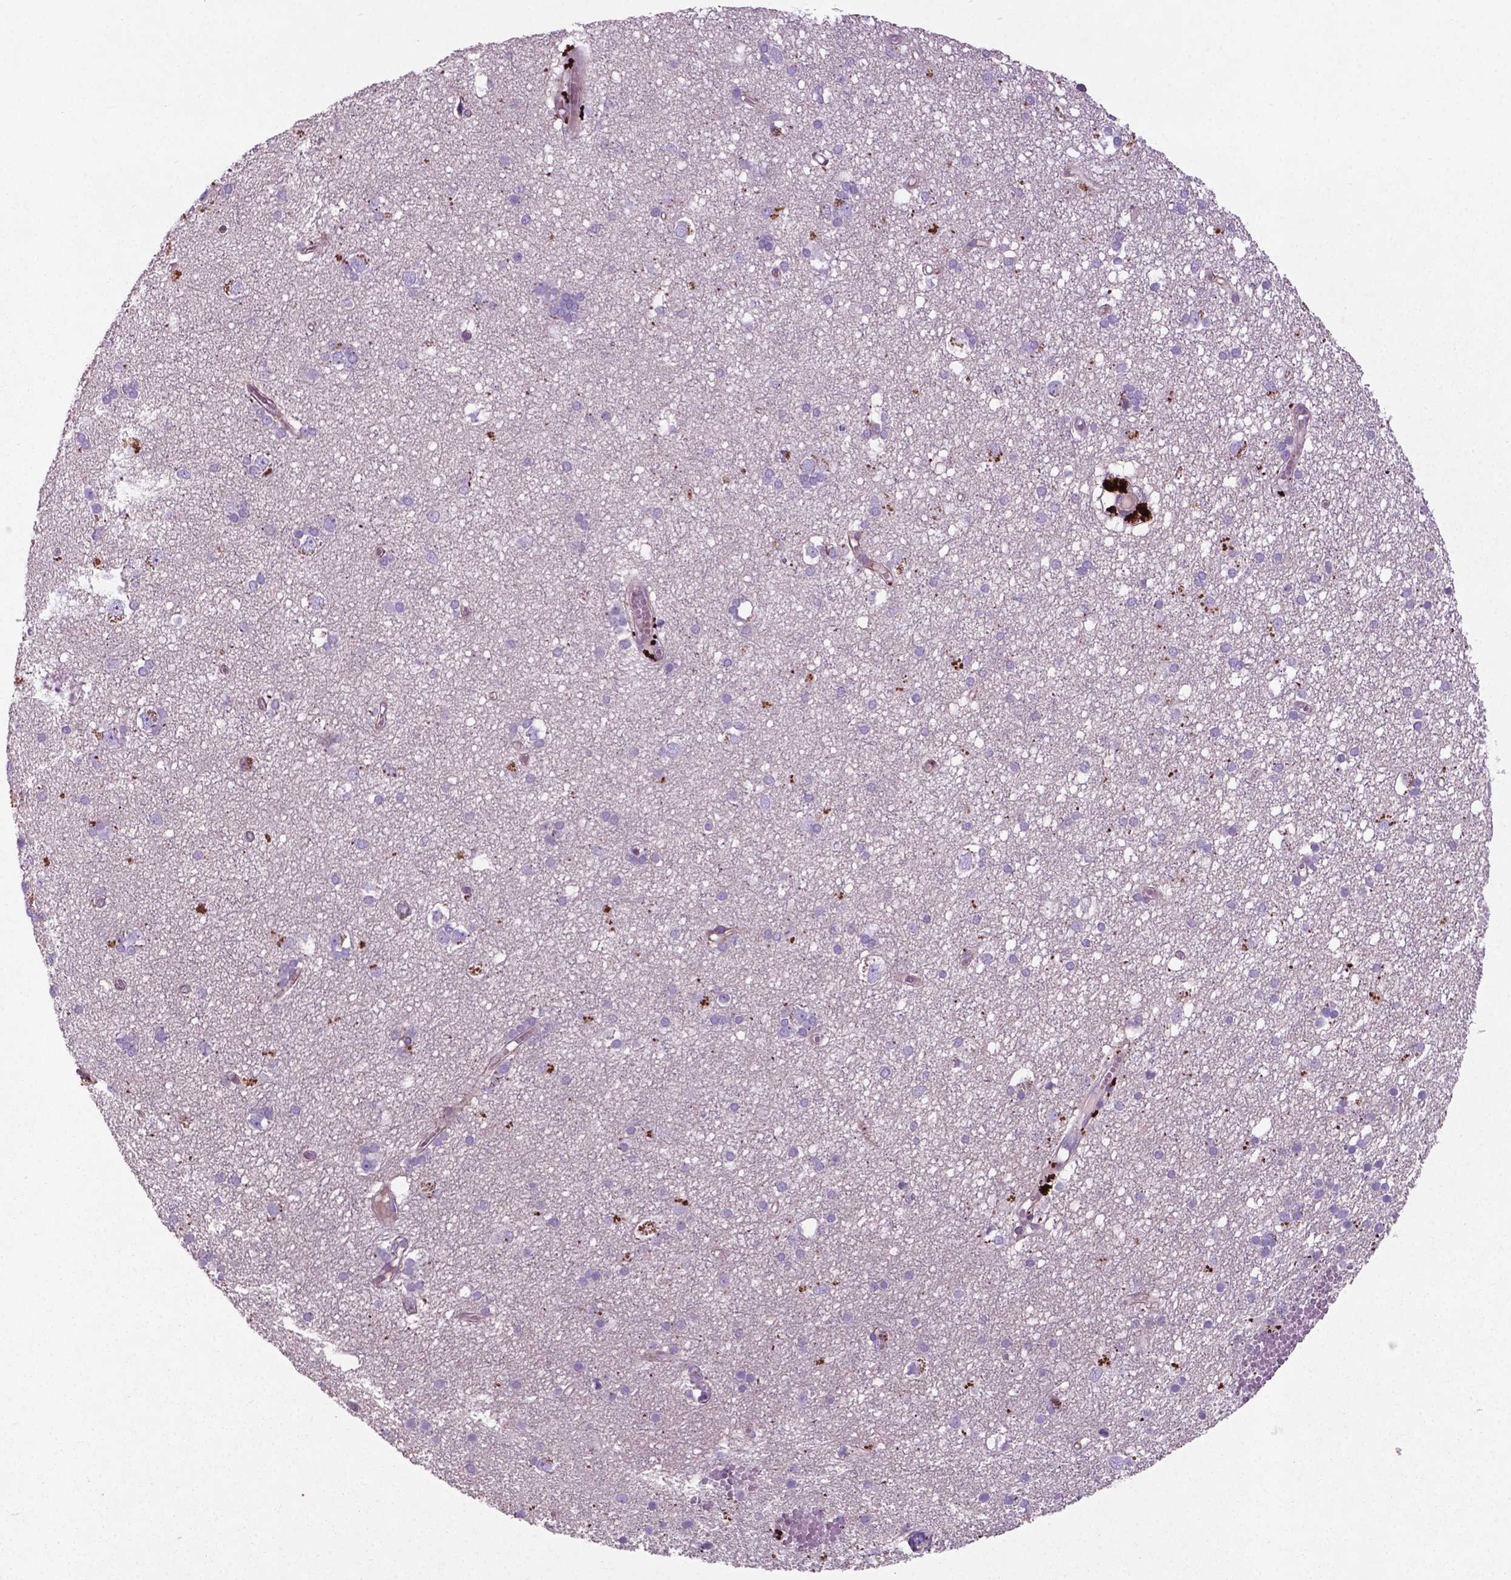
{"staining": {"intensity": "negative", "quantity": "none", "location": "none"}, "tissue": "cerebral cortex", "cell_type": "Endothelial cells", "image_type": "normal", "snomed": [{"axis": "morphology", "description": "Normal tissue, NOS"}, {"axis": "morphology", "description": "Glioma, malignant, High grade"}, {"axis": "topography", "description": "Cerebral cortex"}], "caption": "An IHC photomicrograph of benign cerebral cortex is shown. There is no staining in endothelial cells of cerebral cortex. (Brightfield microscopy of DAB immunohistochemistry at high magnification).", "gene": "BMP4", "patient": {"sex": "male", "age": 71}}